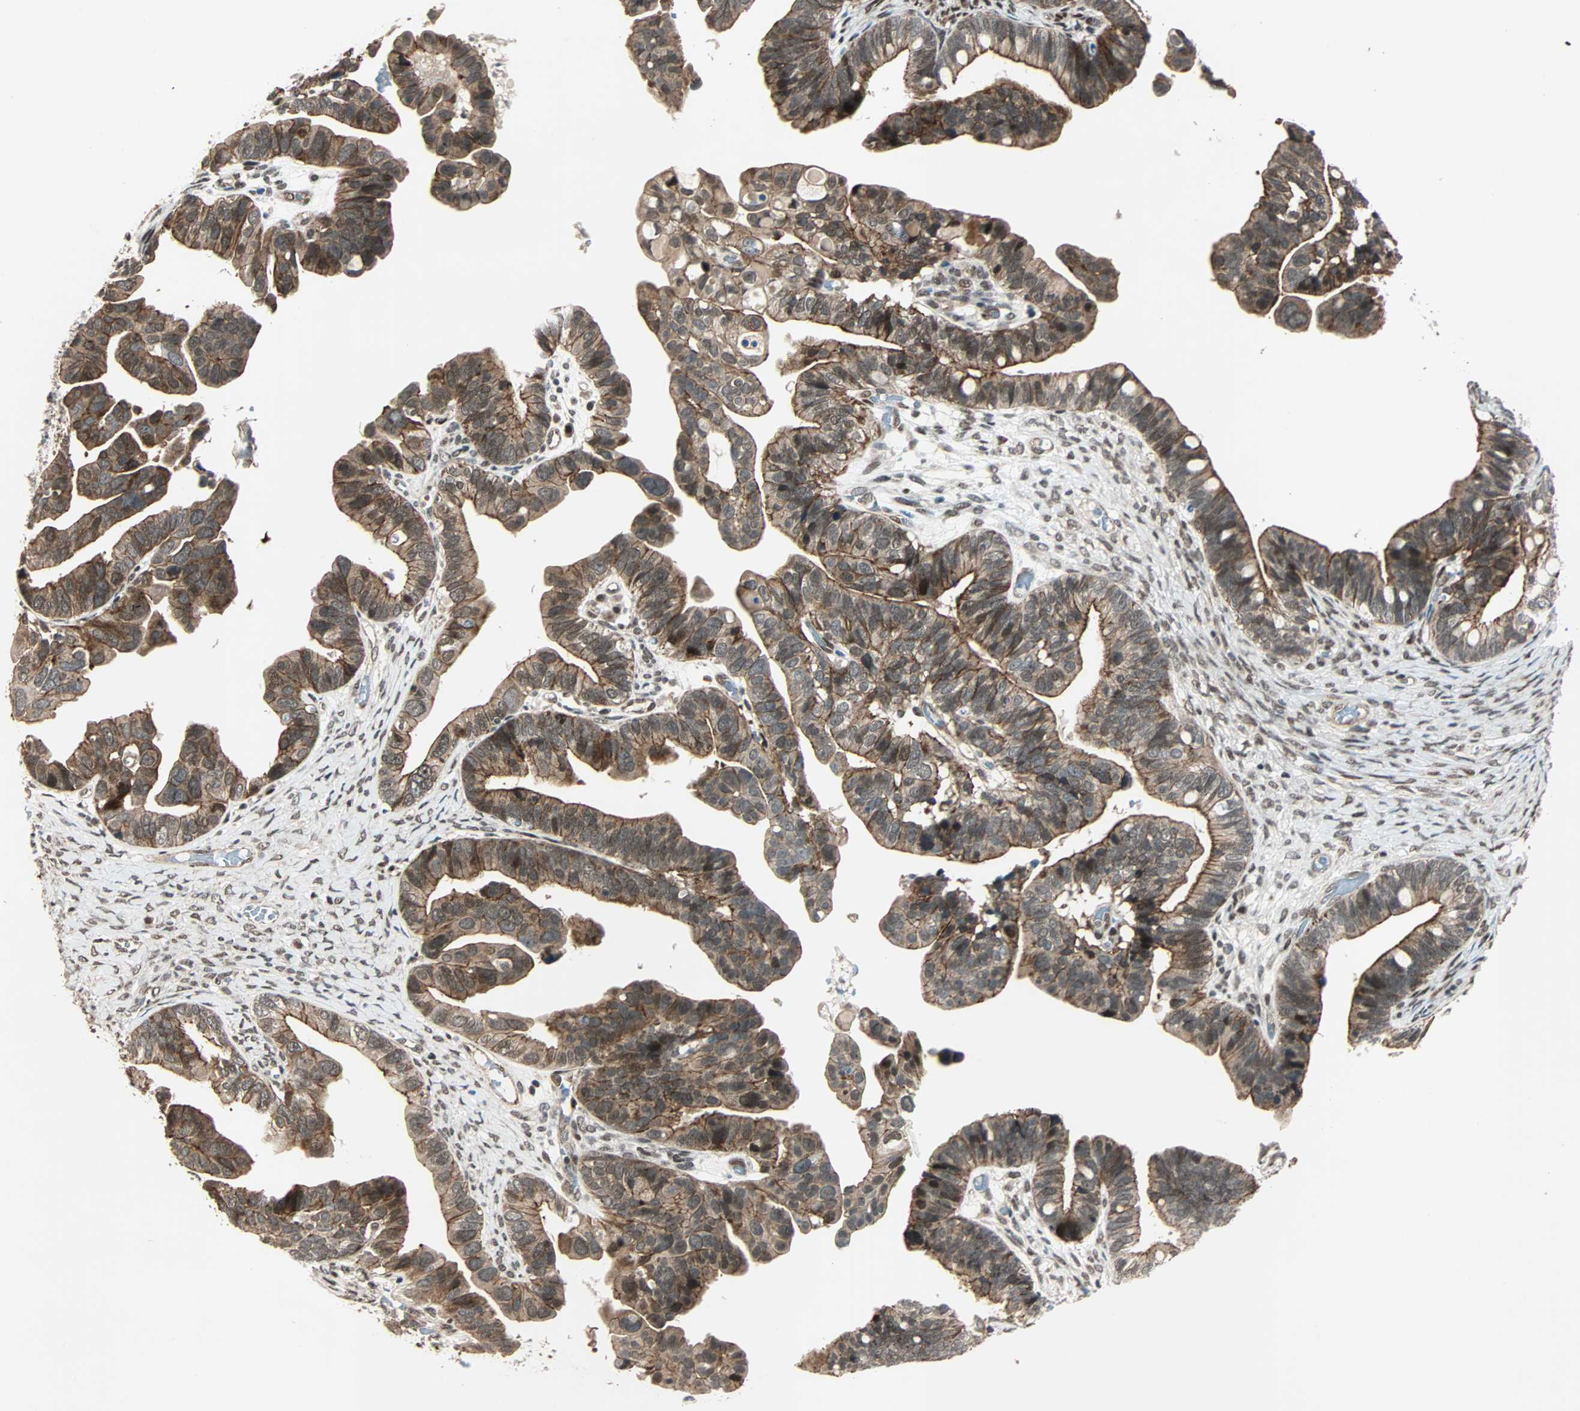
{"staining": {"intensity": "strong", "quantity": ">75%", "location": "cytoplasmic/membranous,nuclear"}, "tissue": "ovarian cancer", "cell_type": "Tumor cells", "image_type": "cancer", "snomed": [{"axis": "morphology", "description": "Cystadenocarcinoma, serous, NOS"}, {"axis": "topography", "description": "Ovary"}], "caption": "Strong cytoplasmic/membranous and nuclear expression for a protein is appreciated in about >75% of tumor cells of ovarian serous cystadenocarcinoma using IHC.", "gene": "CBX4", "patient": {"sex": "female", "age": 56}}